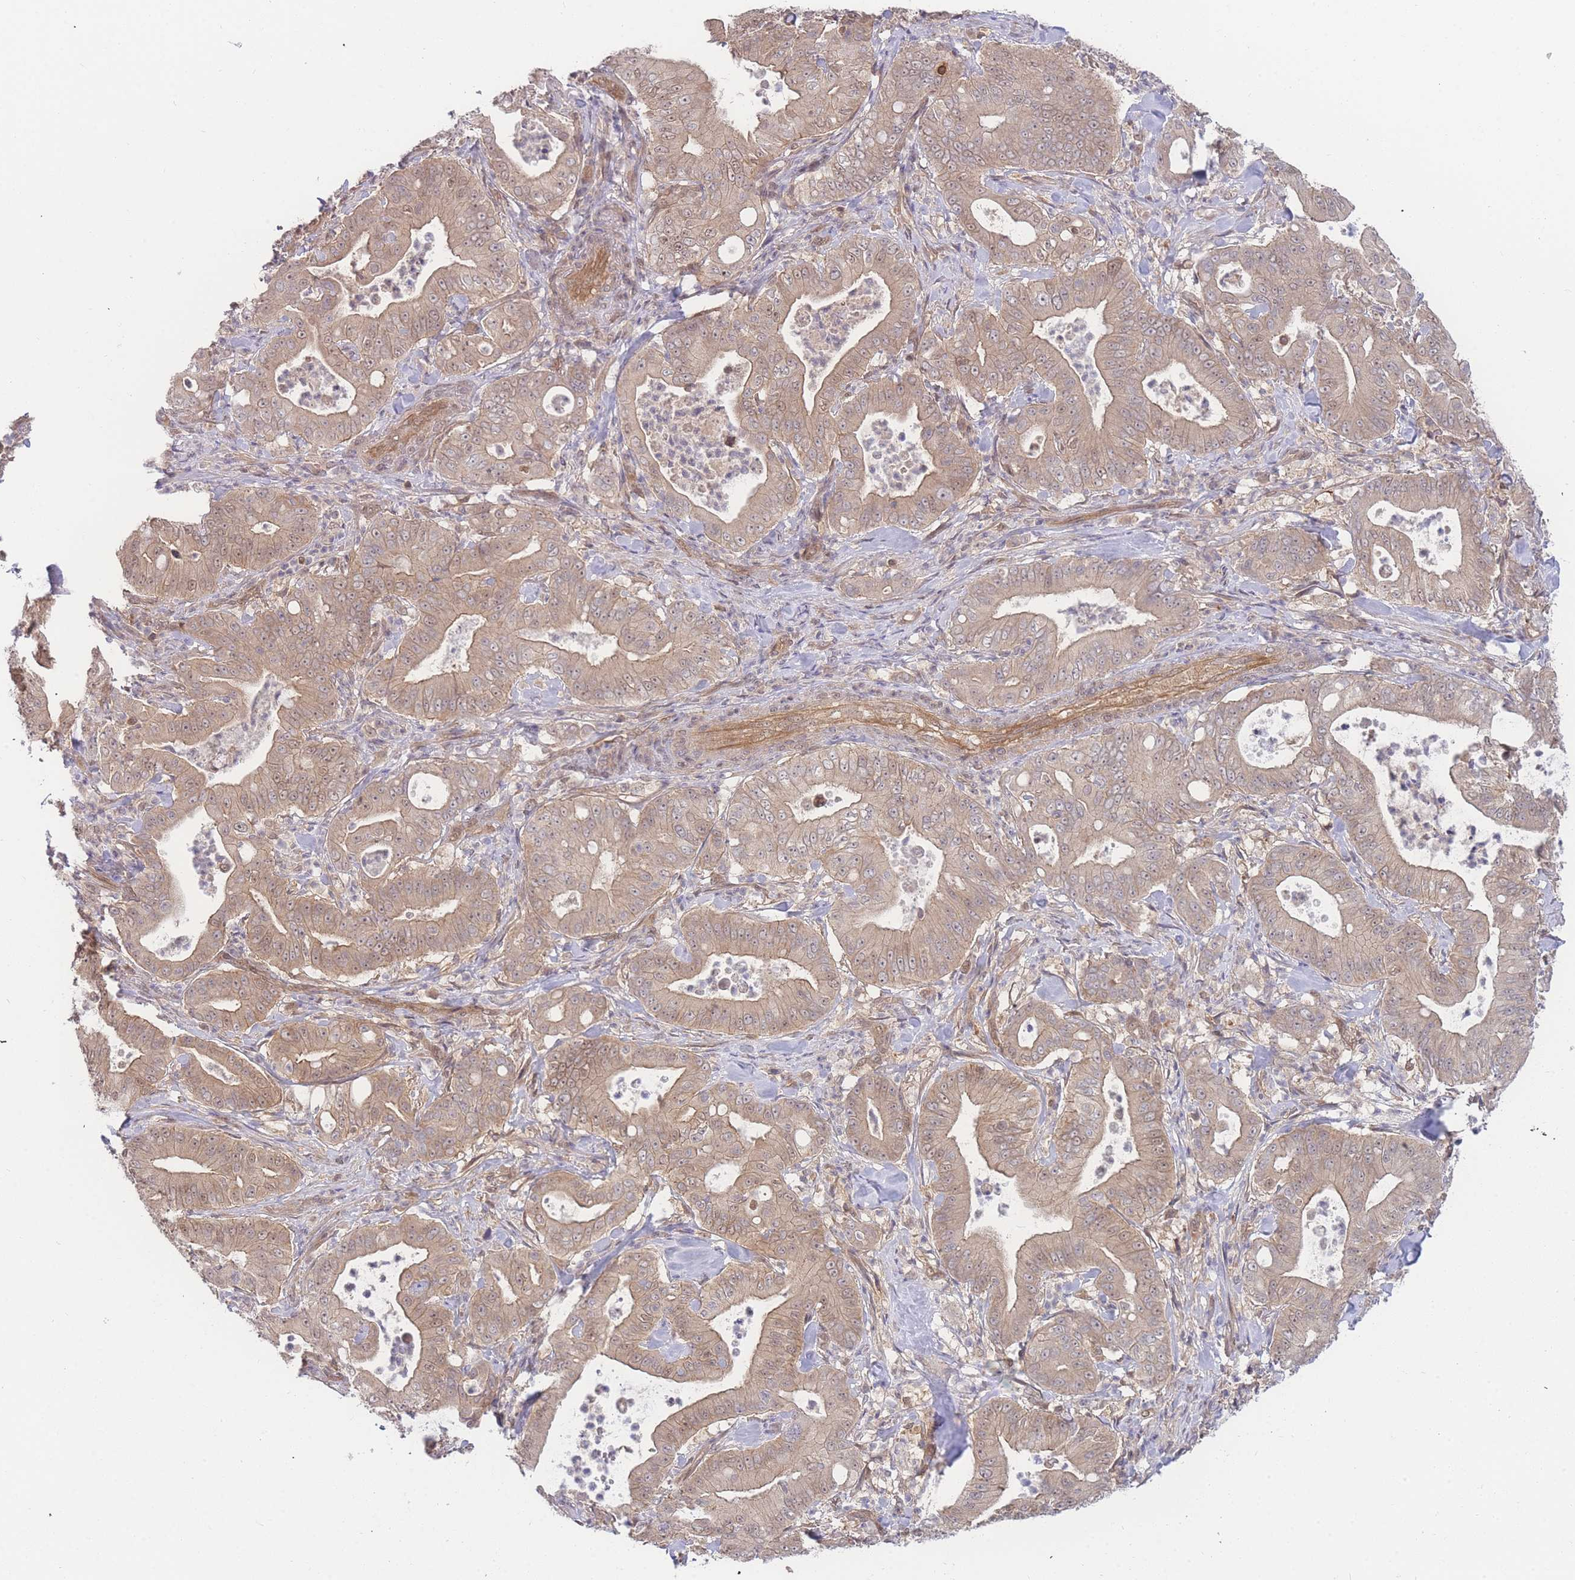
{"staining": {"intensity": "weak", "quantity": ">75%", "location": "cytoplasmic/membranous,nuclear"}, "tissue": "pancreatic cancer", "cell_type": "Tumor cells", "image_type": "cancer", "snomed": [{"axis": "morphology", "description": "Adenocarcinoma, NOS"}, {"axis": "topography", "description": "Pancreas"}], "caption": "Immunohistochemistry (DAB (3,3'-diaminobenzidine)) staining of human pancreatic cancer (adenocarcinoma) exhibits weak cytoplasmic/membranous and nuclear protein staining in approximately >75% of tumor cells.", "gene": "KIAA1191", "patient": {"sex": "male", "age": 71}}